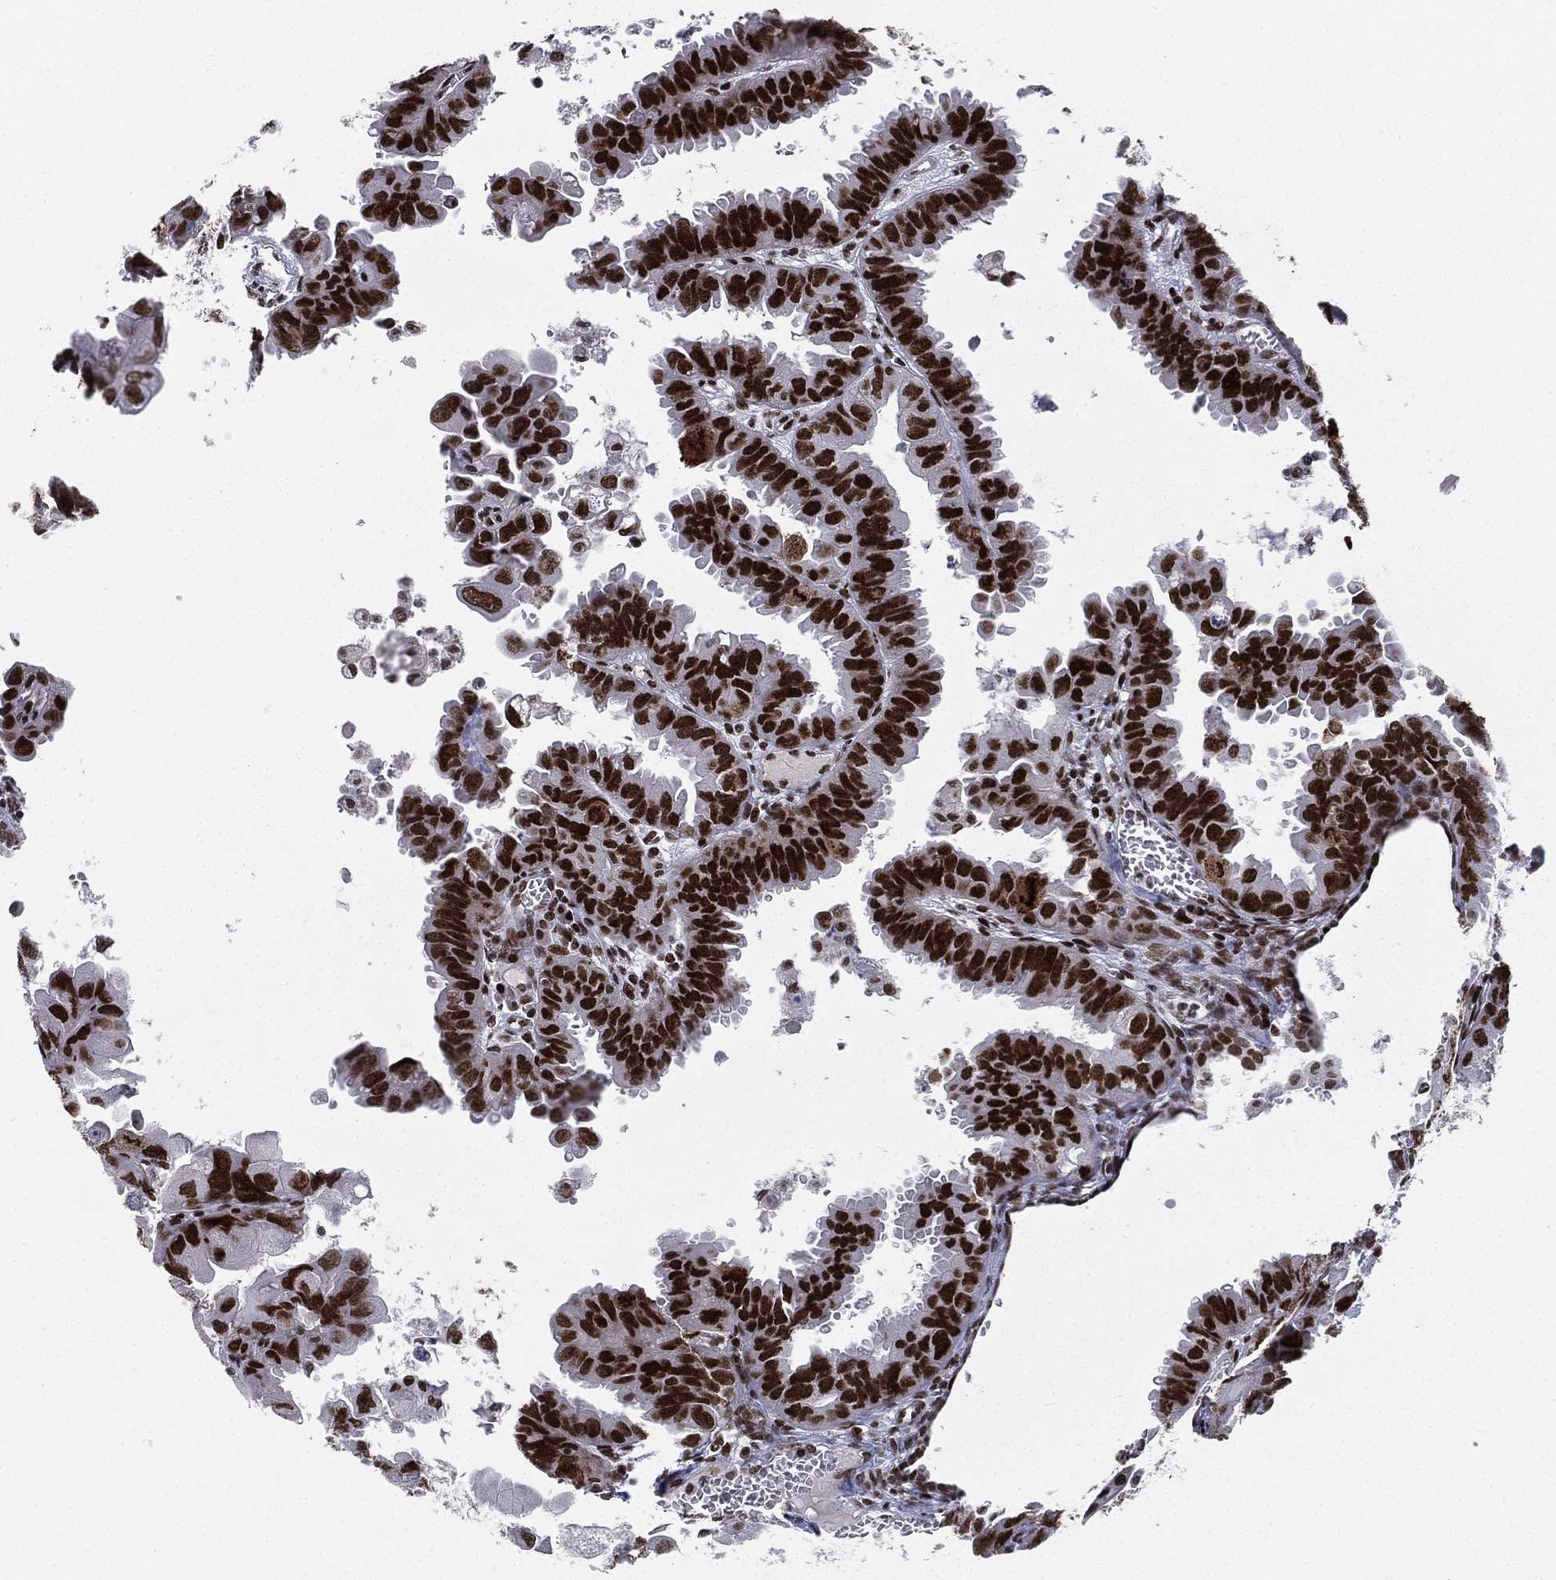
{"staining": {"intensity": "strong", "quantity": ">75%", "location": "nuclear"}, "tissue": "ovarian cancer", "cell_type": "Tumor cells", "image_type": "cancer", "snomed": [{"axis": "morphology", "description": "Carcinoma, endometroid"}, {"axis": "topography", "description": "Ovary"}], "caption": "The micrograph demonstrates staining of ovarian endometroid carcinoma, revealing strong nuclear protein staining (brown color) within tumor cells.", "gene": "RTF1", "patient": {"sex": "female", "age": 85}}